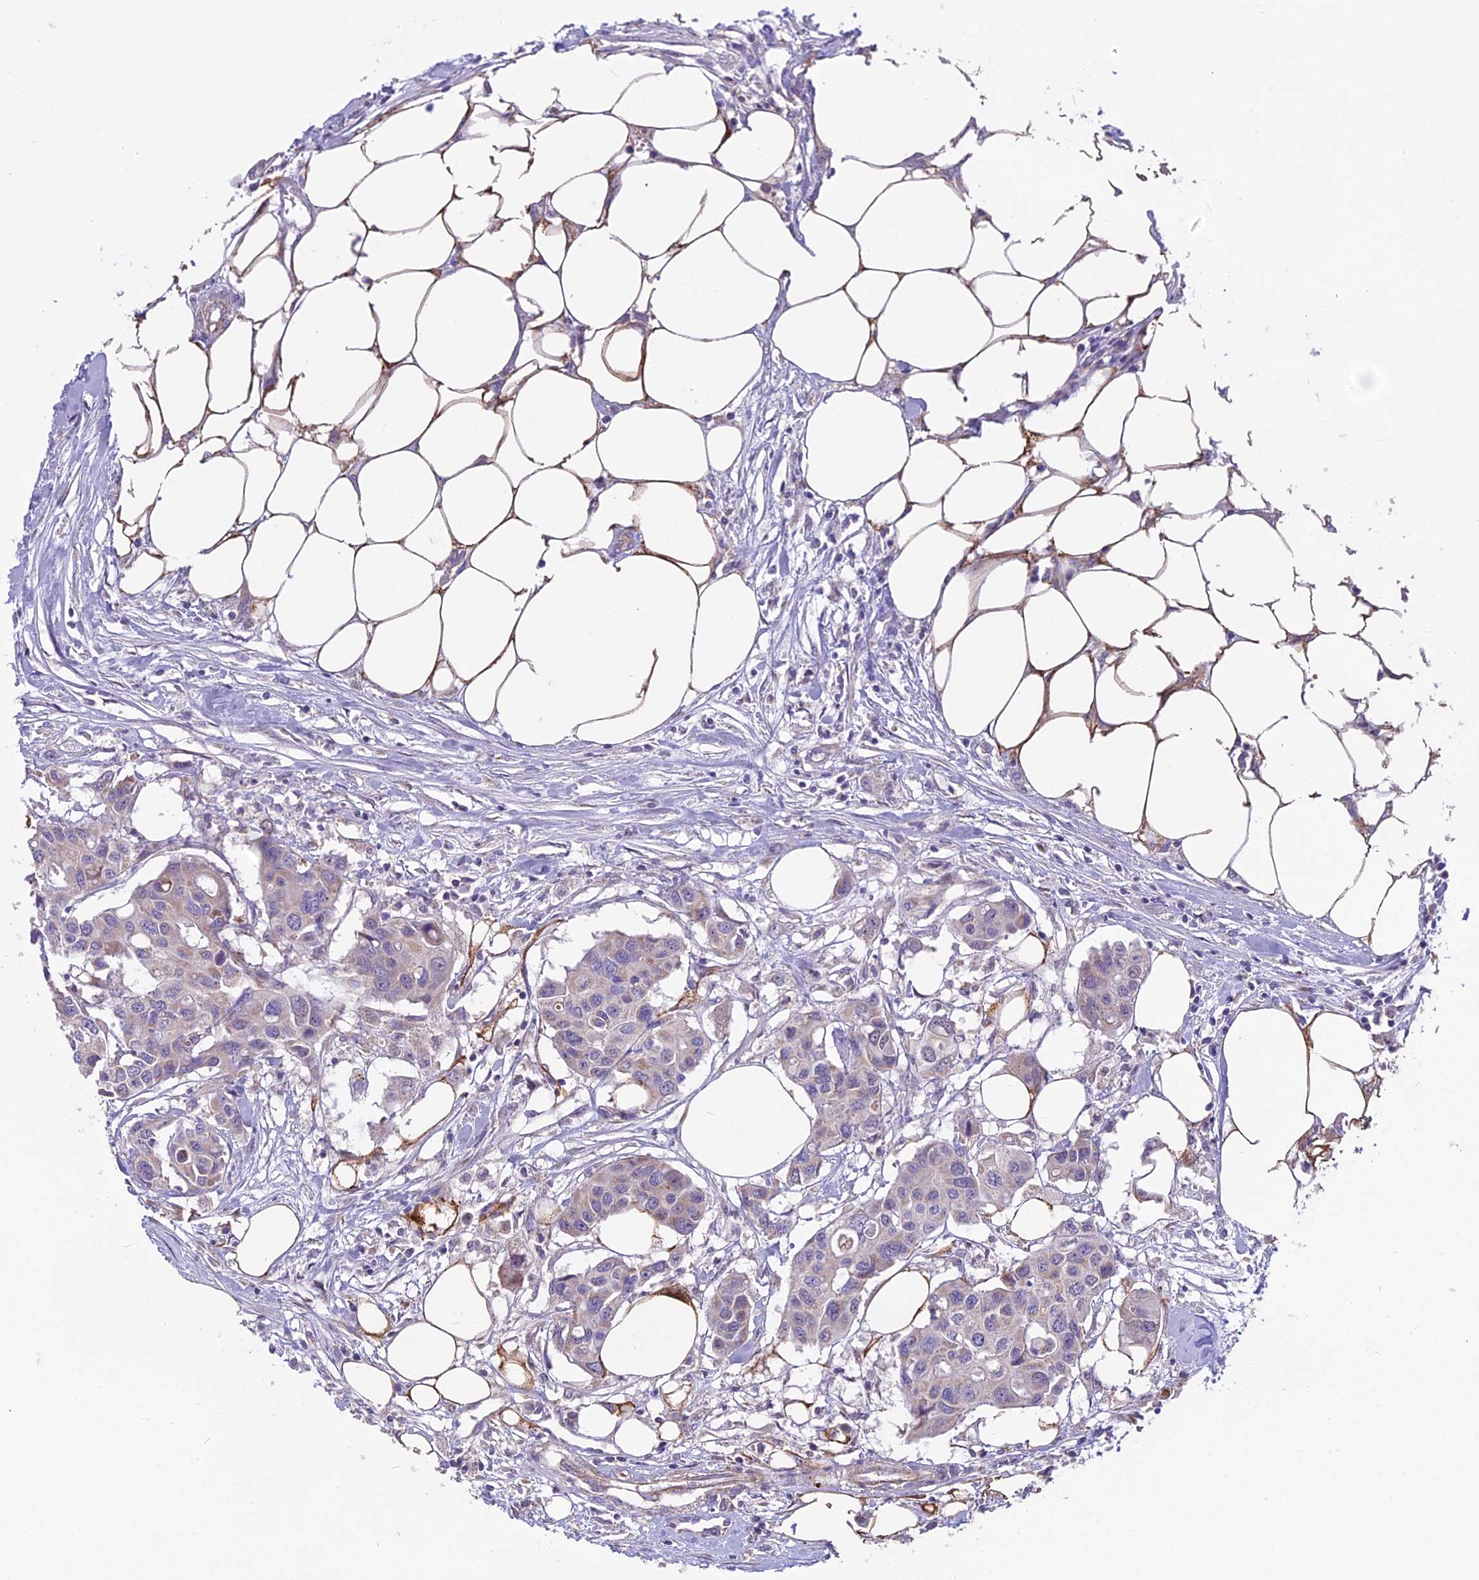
{"staining": {"intensity": "negative", "quantity": "none", "location": "none"}, "tissue": "colorectal cancer", "cell_type": "Tumor cells", "image_type": "cancer", "snomed": [{"axis": "morphology", "description": "Adenocarcinoma, NOS"}, {"axis": "topography", "description": "Colon"}], "caption": "This is an IHC histopathology image of colorectal cancer (adenocarcinoma). There is no positivity in tumor cells.", "gene": "DUS2", "patient": {"sex": "male", "age": 77}}